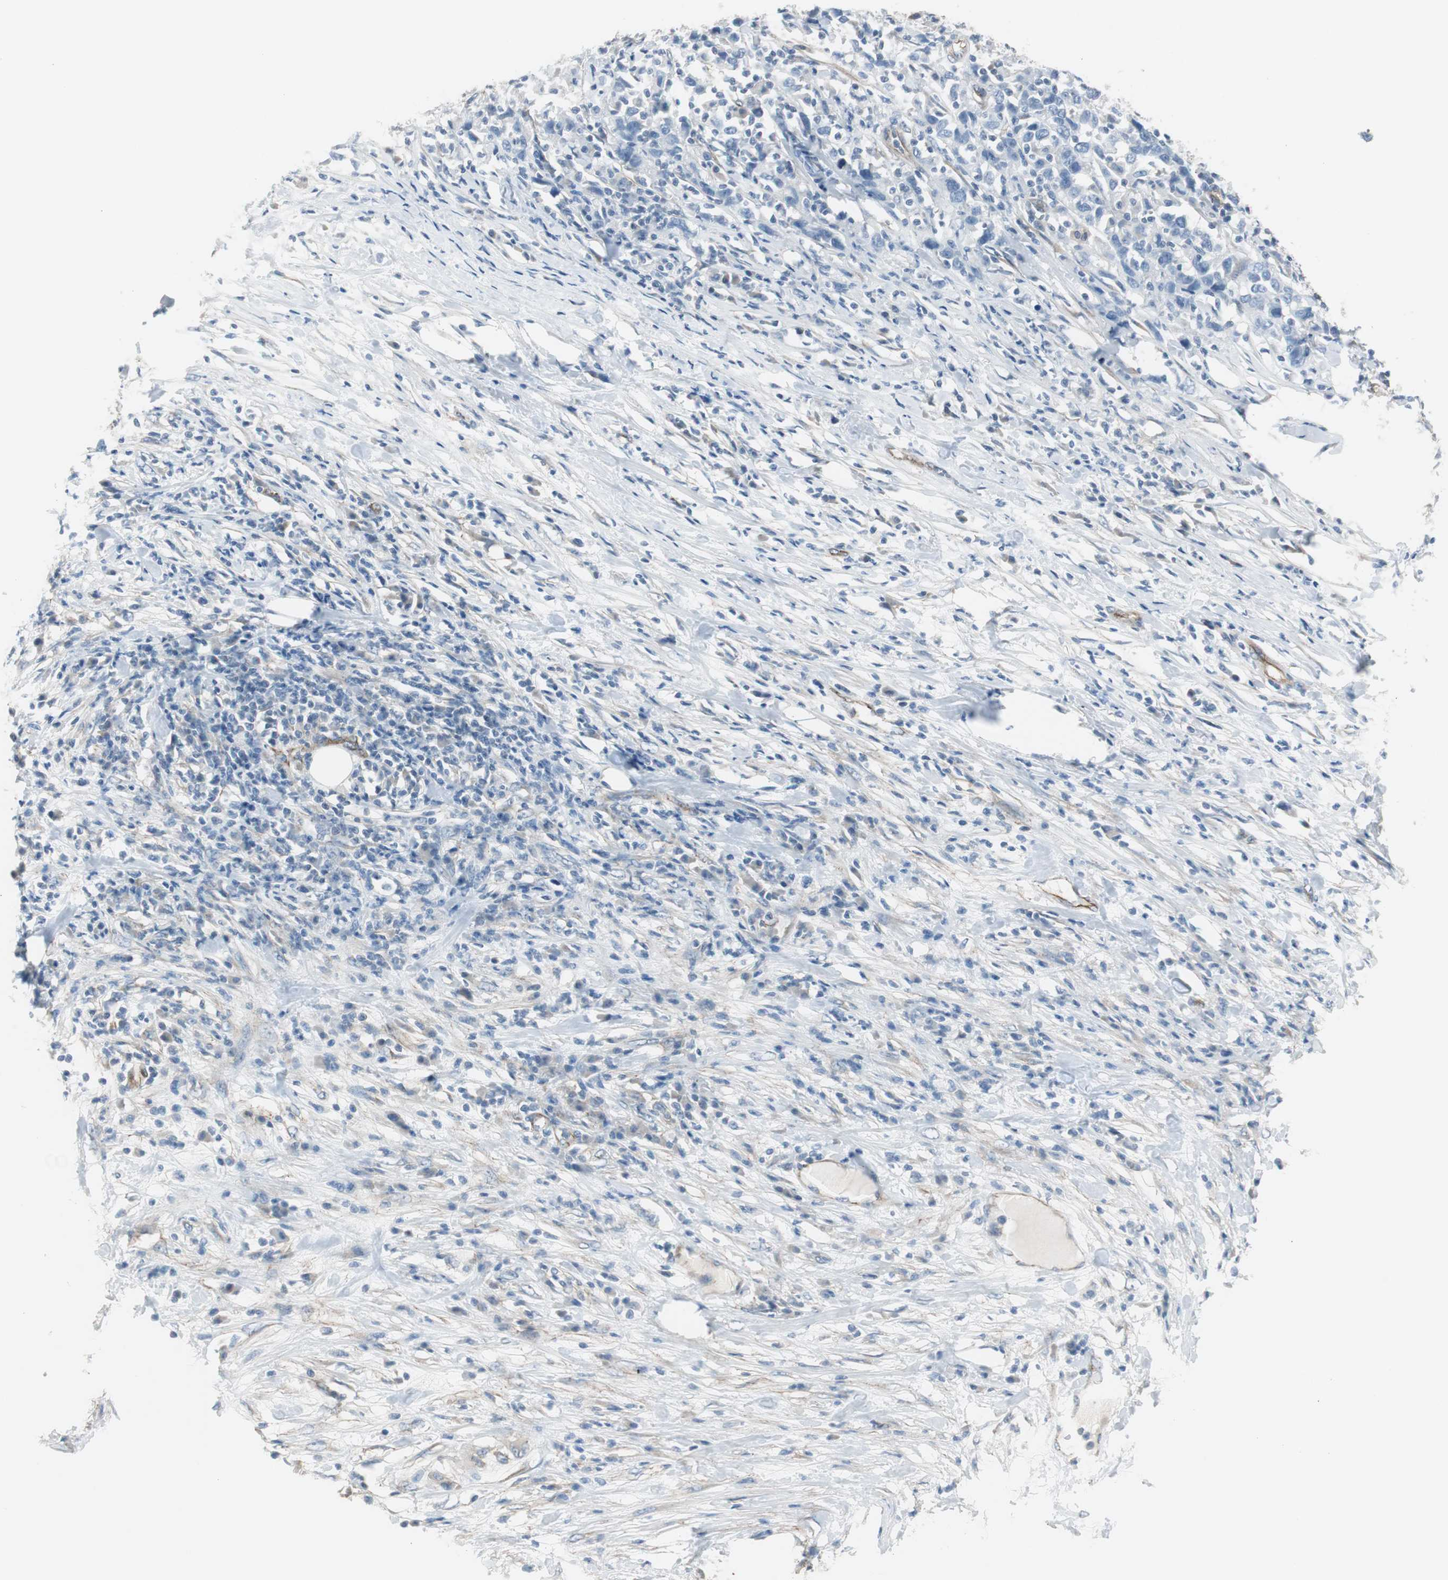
{"staining": {"intensity": "negative", "quantity": "none", "location": "none"}, "tissue": "urothelial cancer", "cell_type": "Tumor cells", "image_type": "cancer", "snomed": [{"axis": "morphology", "description": "Urothelial carcinoma, High grade"}, {"axis": "topography", "description": "Urinary bladder"}], "caption": "Immunohistochemistry (IHC) of human urothelial carcinoma (high-grade) displays no staining in tumor cells.", "gene": "STXBP4", "patient": {"sex": "male", "age": 61}}